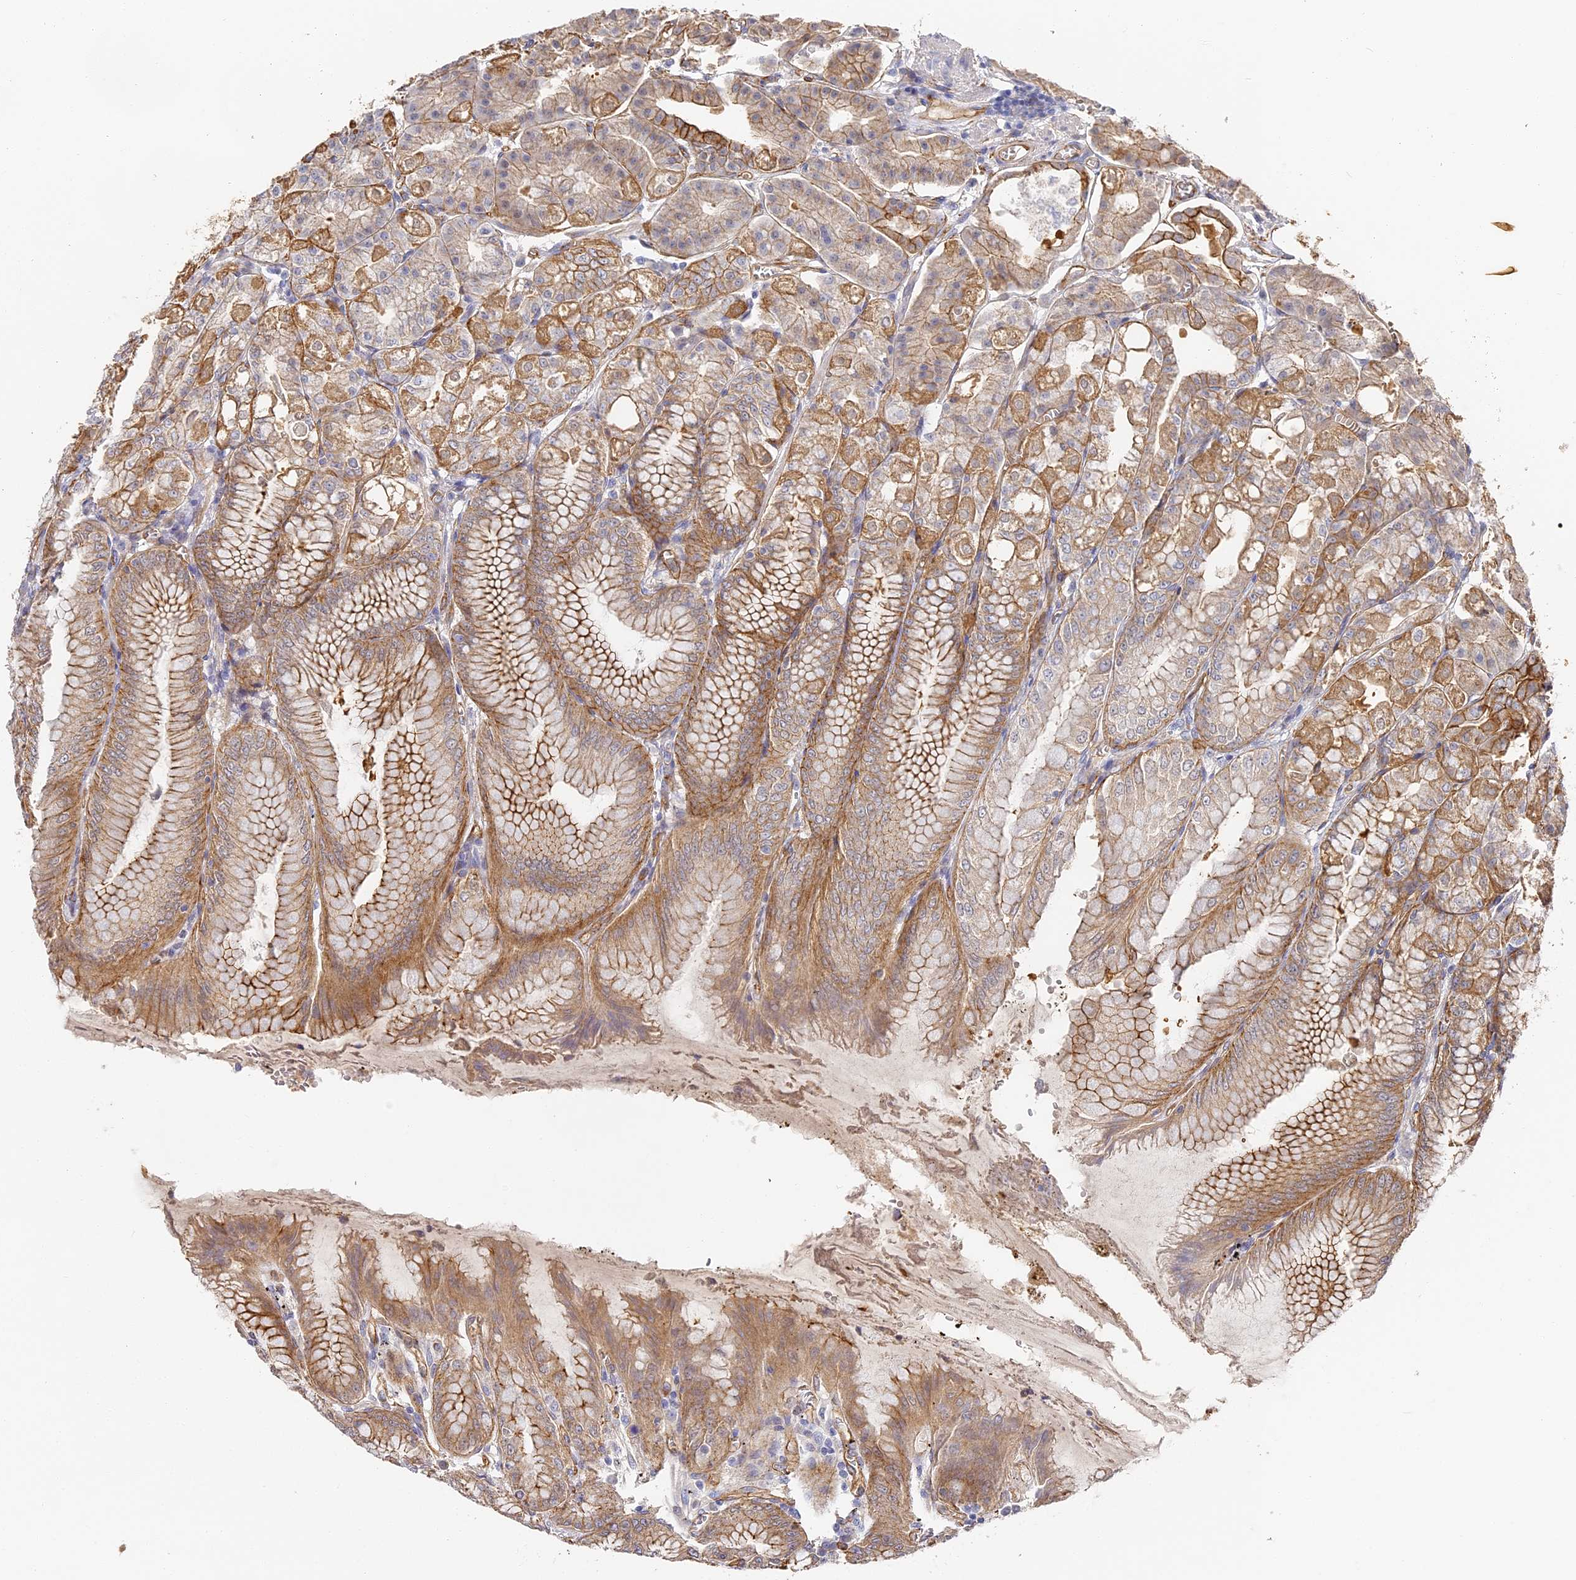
{"staining": {"intensity": "moderate", "quantity": ">75%", "location": "cytoplasmic/membranous"}, "tissue": "stomach", "cell_type": "Glandular cells", "image_type": "normal", "snomed": [{"axis": "morphology", "description": "Normal tissue, NOS"}, {"axis": "topography", "description": "Stomach, lower"}], "caption": "Brown immunohistochemical staining in unremarkable stomach displays moderate cytoplasmic/membranous staining in approximately >75% of glandular cells.", "gene": "CCDC30", "patient": {"sex": "male", "age": 71}}